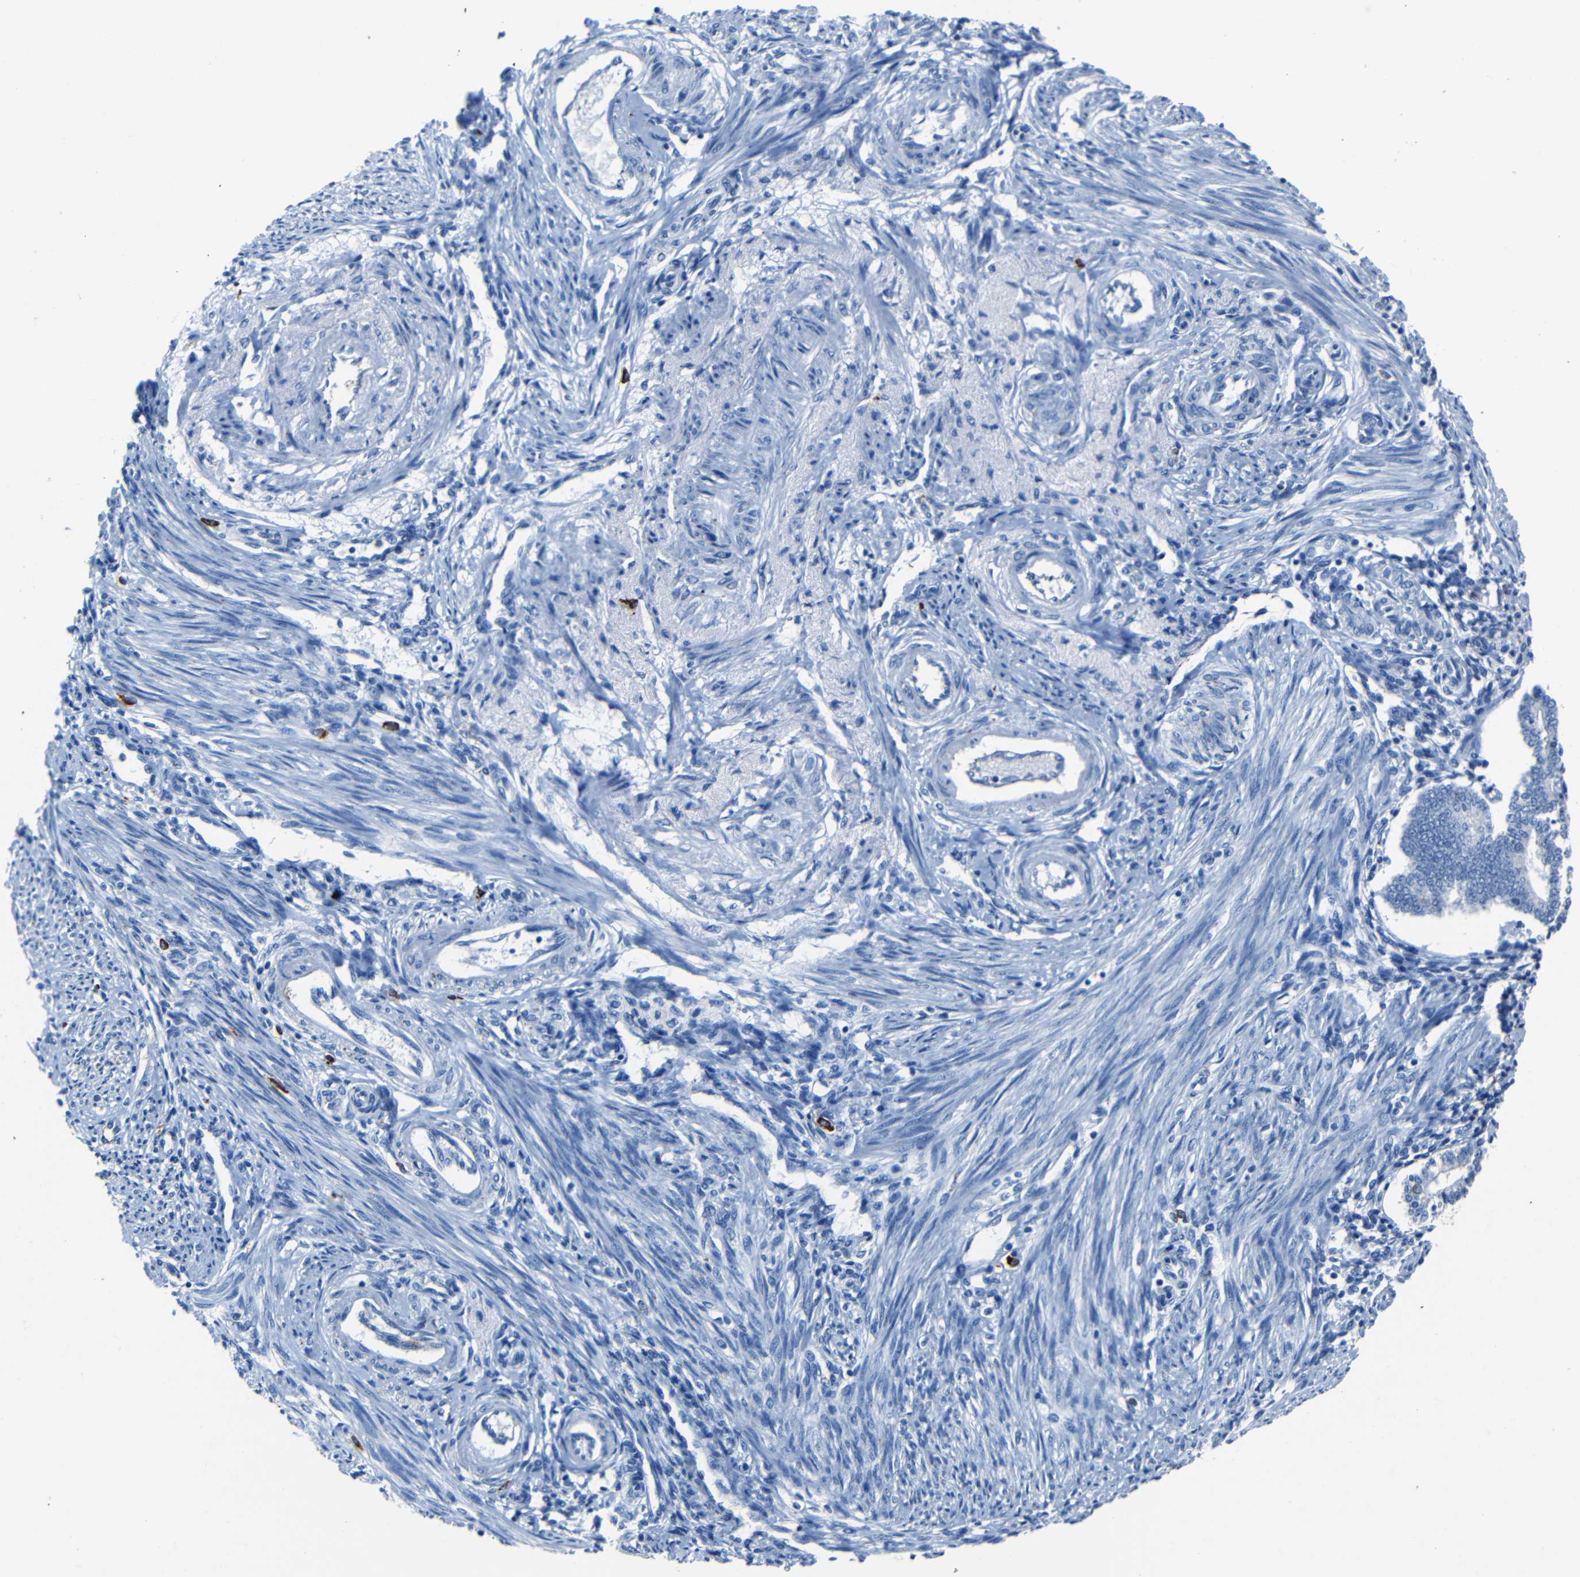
{"staining": {"intensity": "negative", "quantity": "none", "location": "none"}, "tissue": "endometrium", "cell_type": "Cells in endometrial stroma", "image_type": "normal", "snomed": [{"axis": "morphology", "description": "Normal tissue, NOS"}, {"axis": "topography", "description": "Endometrium"}], "caption": "IHC photomicrograph of unremarkable endometrium: endometrium stained with DAB exhibits no significant protein staining in cells in endometrial stroma. (DAB (3,3'-diaminobenzidine) immunohistochemistry (IHC) with hematoxylin counter stain).", "gene": "CLDN11", "patient": {"sex": "female", "age": 42}}